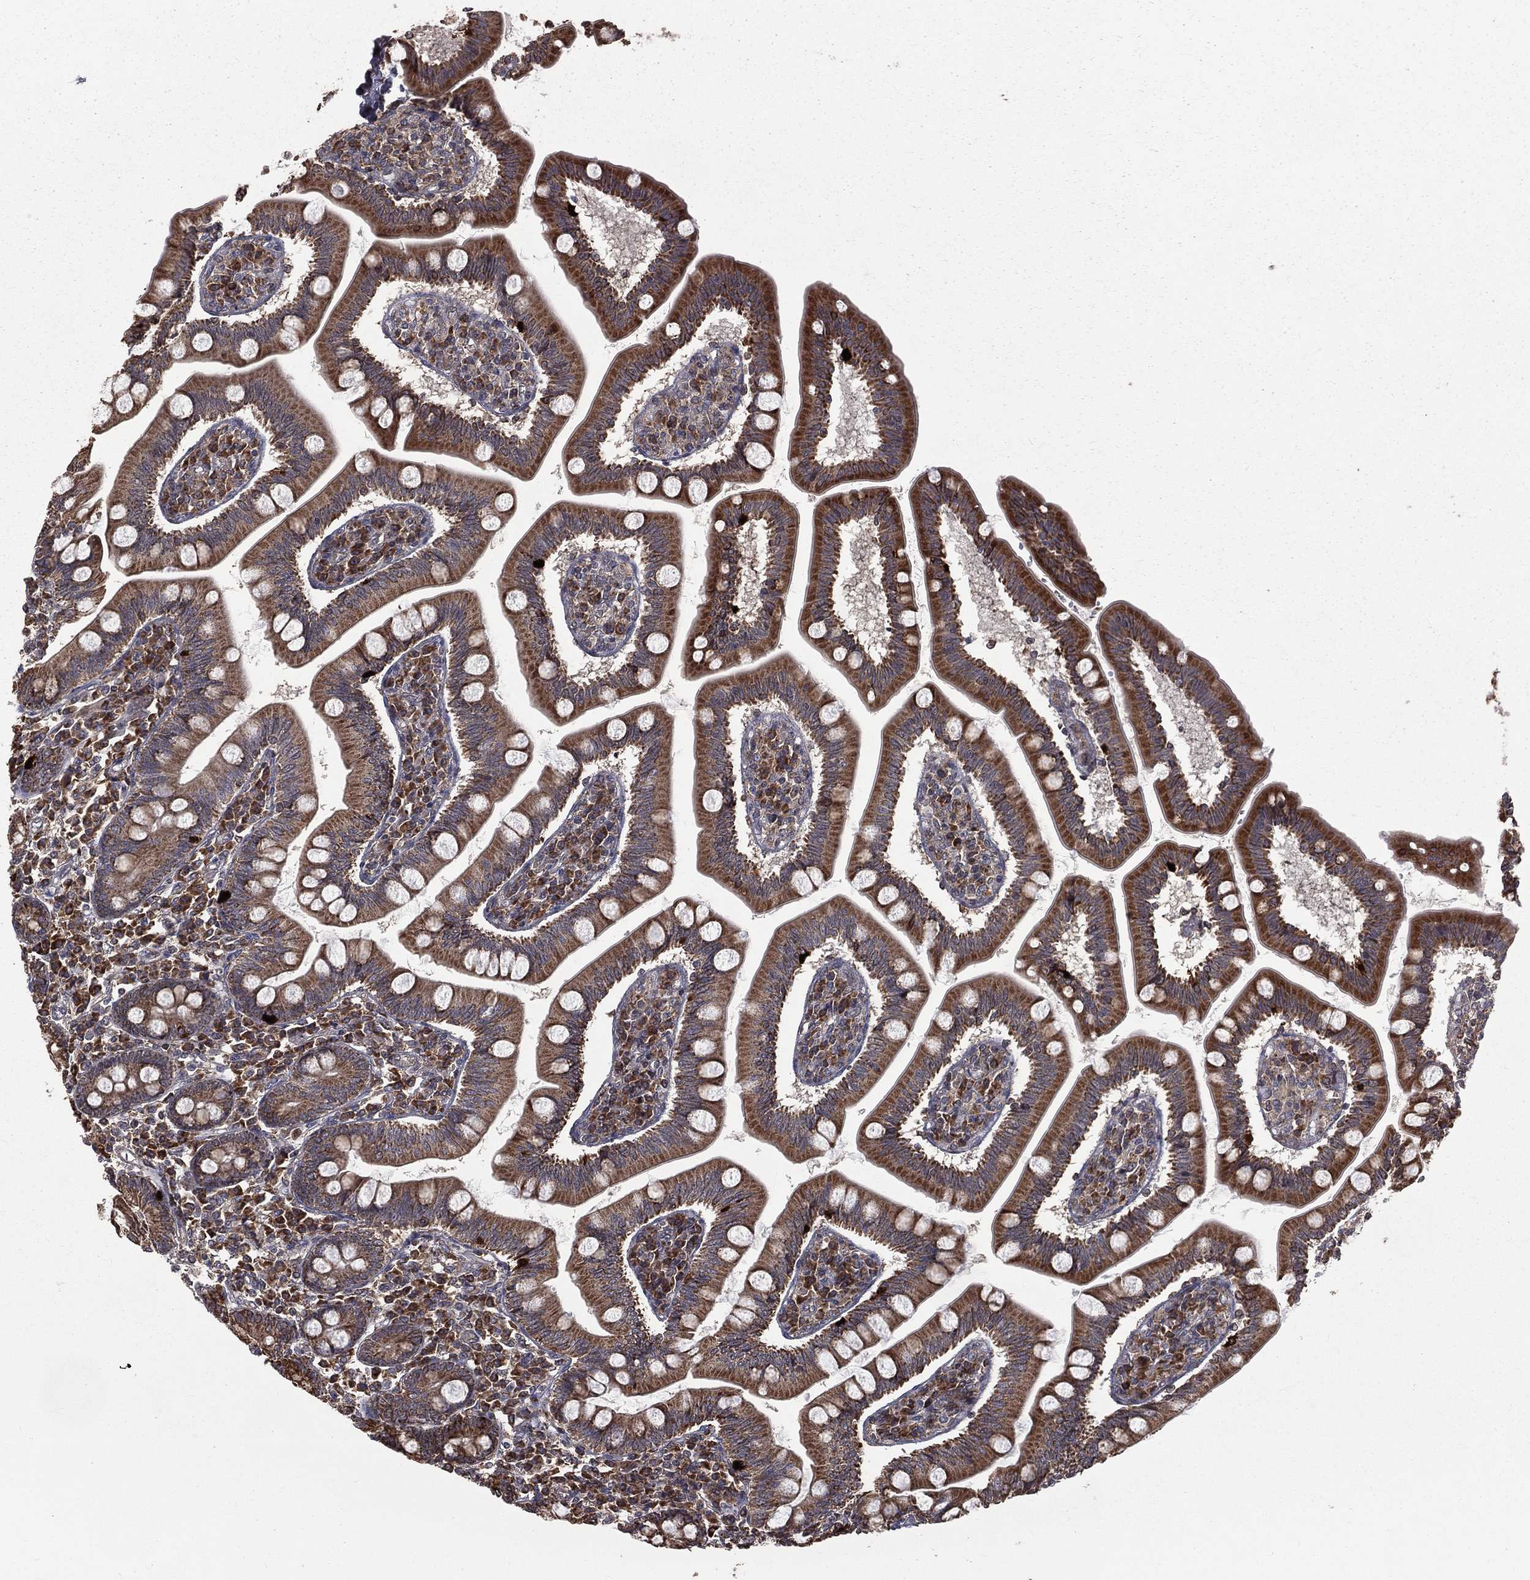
{"staining": {"intensity": "strong", "quantity": "25%-75%", "location": "cytoplasmic/membranous"}, "tissue": "small intestine", "cell_type": "Glandular cells", "image_type": "normal", "snomed": [{"axis": "morphology", "description": "Normal tissue, NOS"}, {"axis": "topography", "description": "Small intestine"}], "caption": "Immunohistochemistry (IHC) staining of normal small intestine, which reveals high levels of strong cytoplasmic/membranous expression in approximately 25%-75% of glandular cells indicating strong cytoplasmic/membranous protein positivity. The staining was performed using DAB (3,3'-diaminobenzidine) (brown) for protein detection and nuclei were counterstained in hematoxylin (blue).", "gene": "OLFML1", "patient": {"sex": "male", "age": 88}}